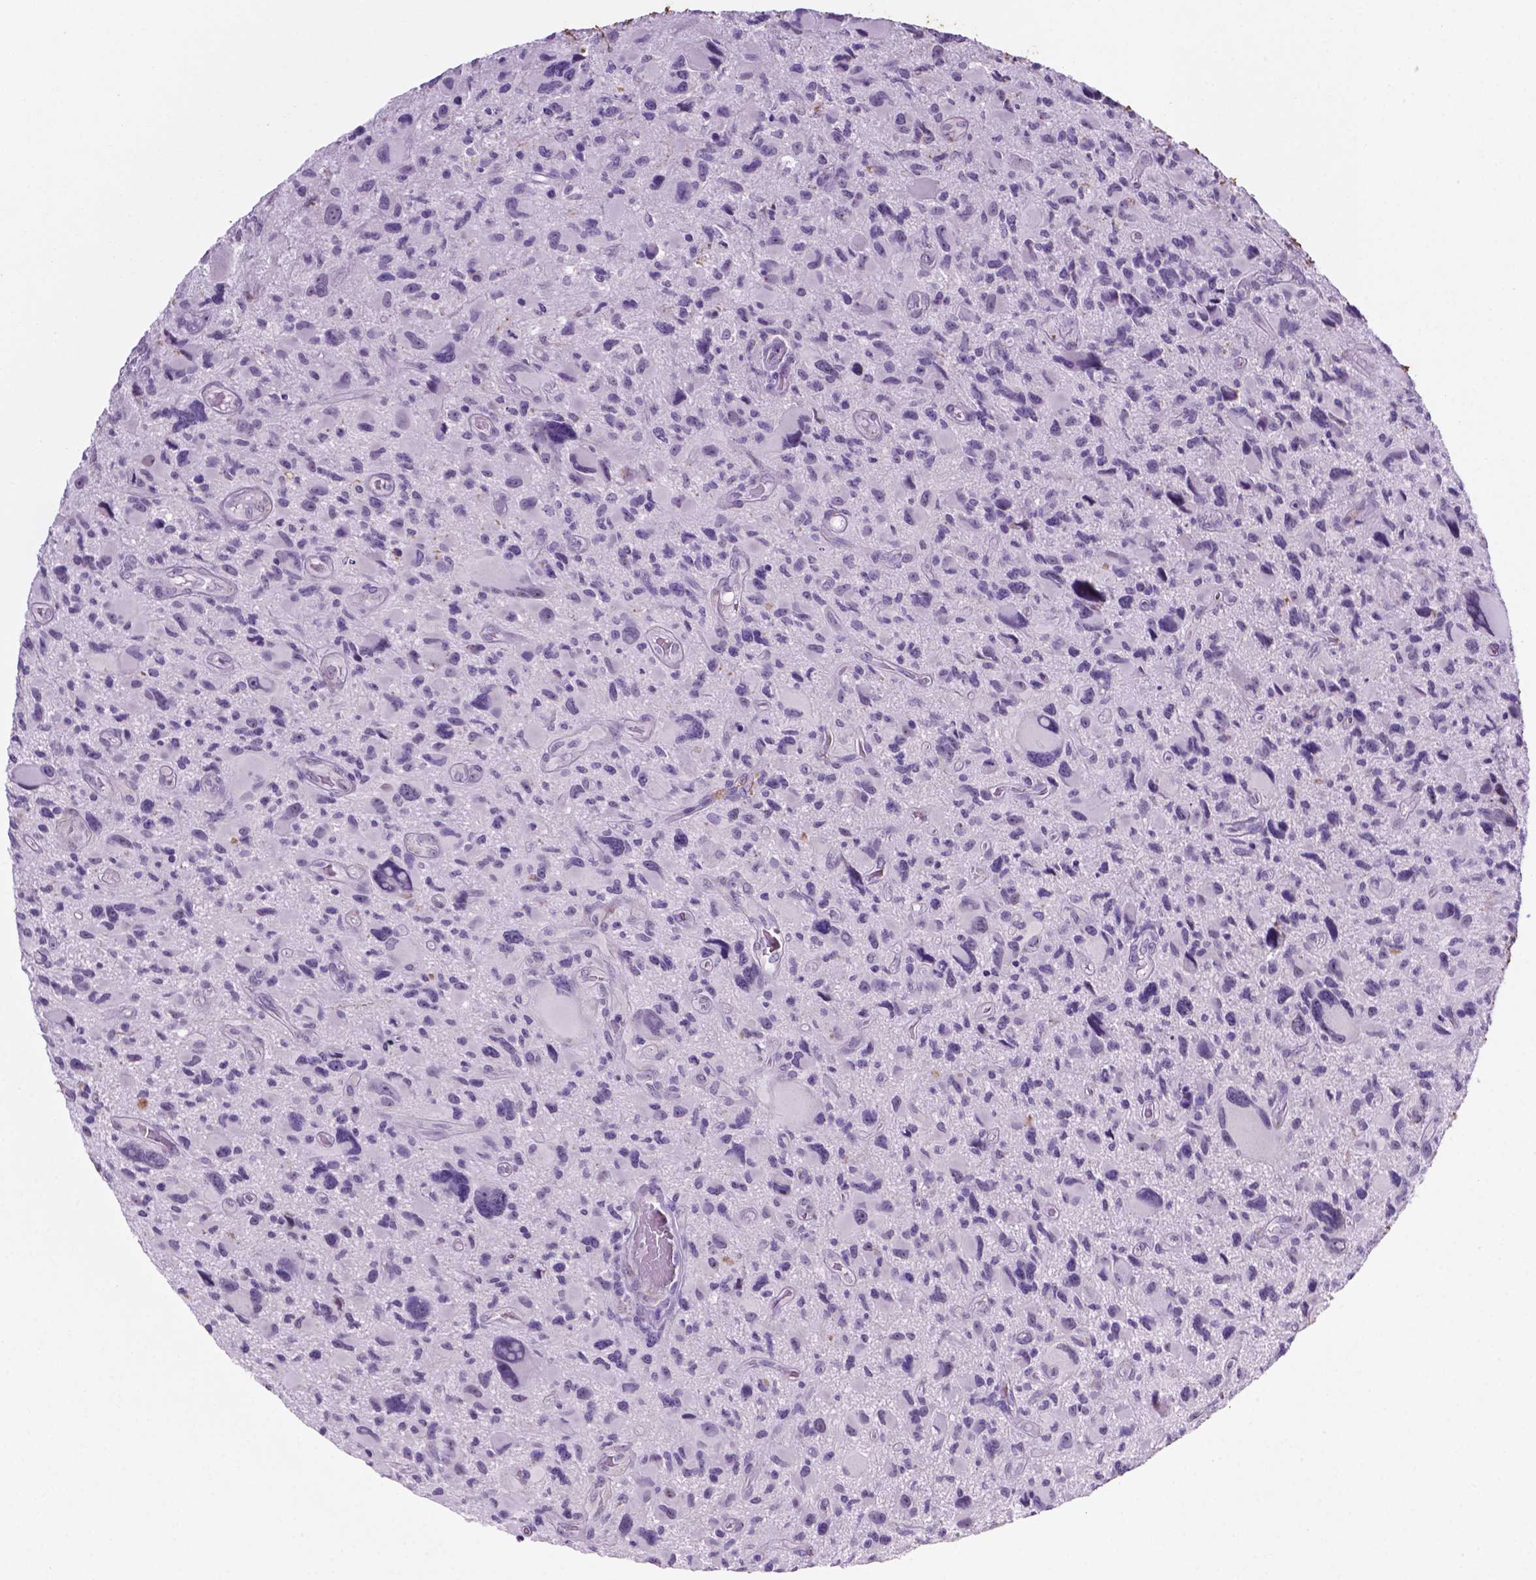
{"staining": {"intensity": "negative", "quantity": "none", "location": "none"}, "tissue": "glioma", "cell_type": "Tumor cells", "image_type": "cancer", "snomed": [{"axis": "morphology", "description": "Glioma, malignant, NOS"}, {"axis": "morphology", "description": "Glioma, malignant, High grade"}, {"axis": "topography", "description": "Brain"}], "caption": "This is an immunohistochemistry photomicrograph of glioma. There is no expression in tumor cells.", "gene": "C18orf21", "patient": {"sex": "female", "age": 71}}